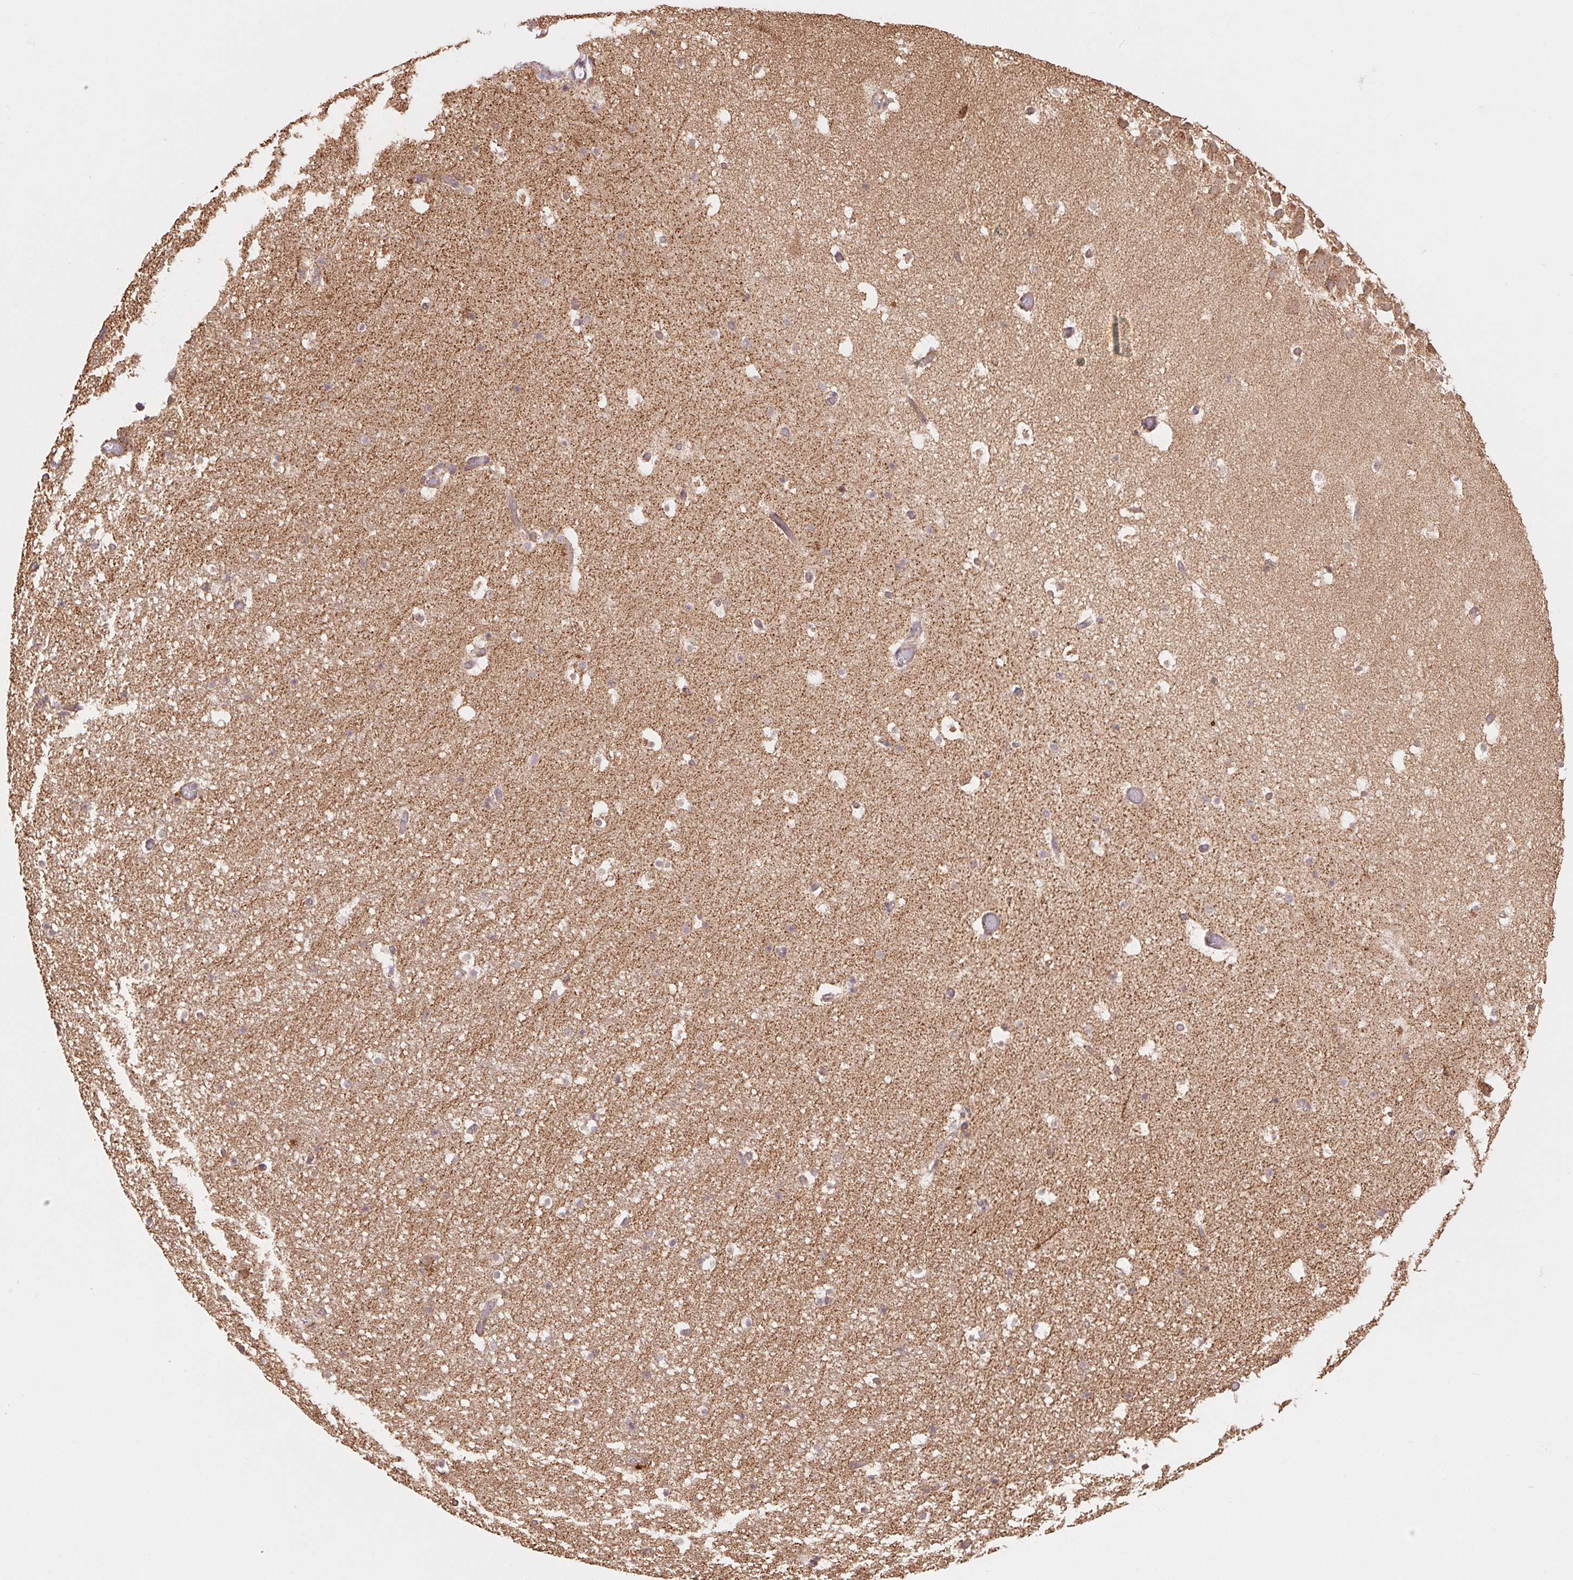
{"staining": {"intensity": "moderate", "quantity": "<25%", "location": "cytoplasmic/membranous"}, "tissue": "hippocampus", "cell_type": "Glial cells", "image_type": "normal", "snomed": [{"axis": "morphology", "description": "Normal tissue, NOS"}, {"axis": "topography", "description": "Hippocampus"}], "caption": "Human hippocampus stained with a protein marker displays moderate staining in glial cells.", "gene": "PDHA1", "patient": {"sex": "male", "age": 26}}